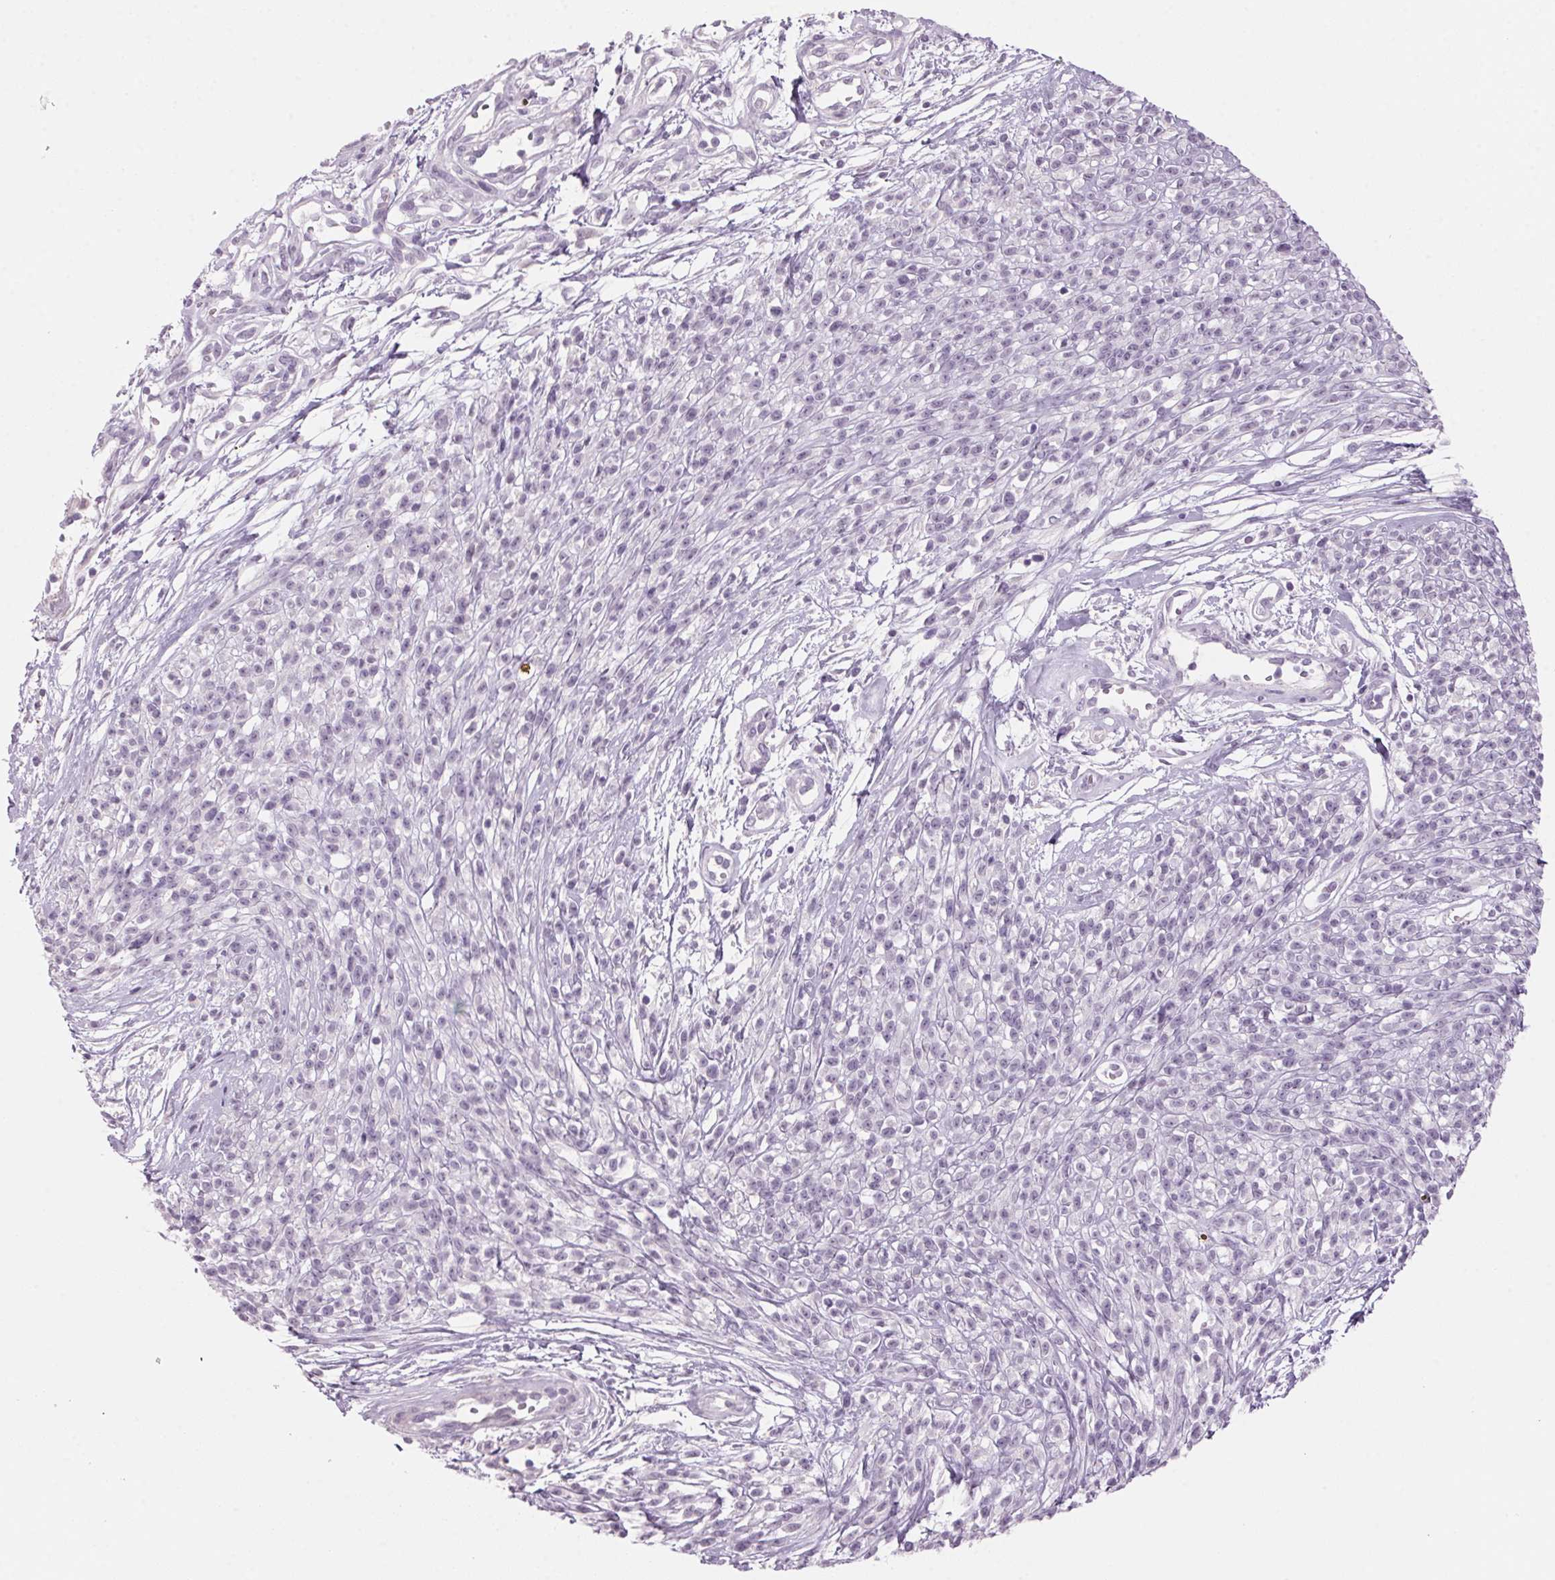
{"staining": {"intensity": "negative", "quantity": "none", "location": "none"}, "tissue": "melanoma", "cell_type": "Tumor cells", "image_type": "cancer", "snomed": [{"axis": "morphology", "description": "Malignant melanoma, NOS"}, {"axis": "topography", "description": "Skin"}, {"axis": "topography", "description": "Skin of trunk"}], "caption": "Tumor cells show no significant protein staining in malignant melanoma.", "gene": "ADAM20", "patient": {"sex": "male", "age": 74}}